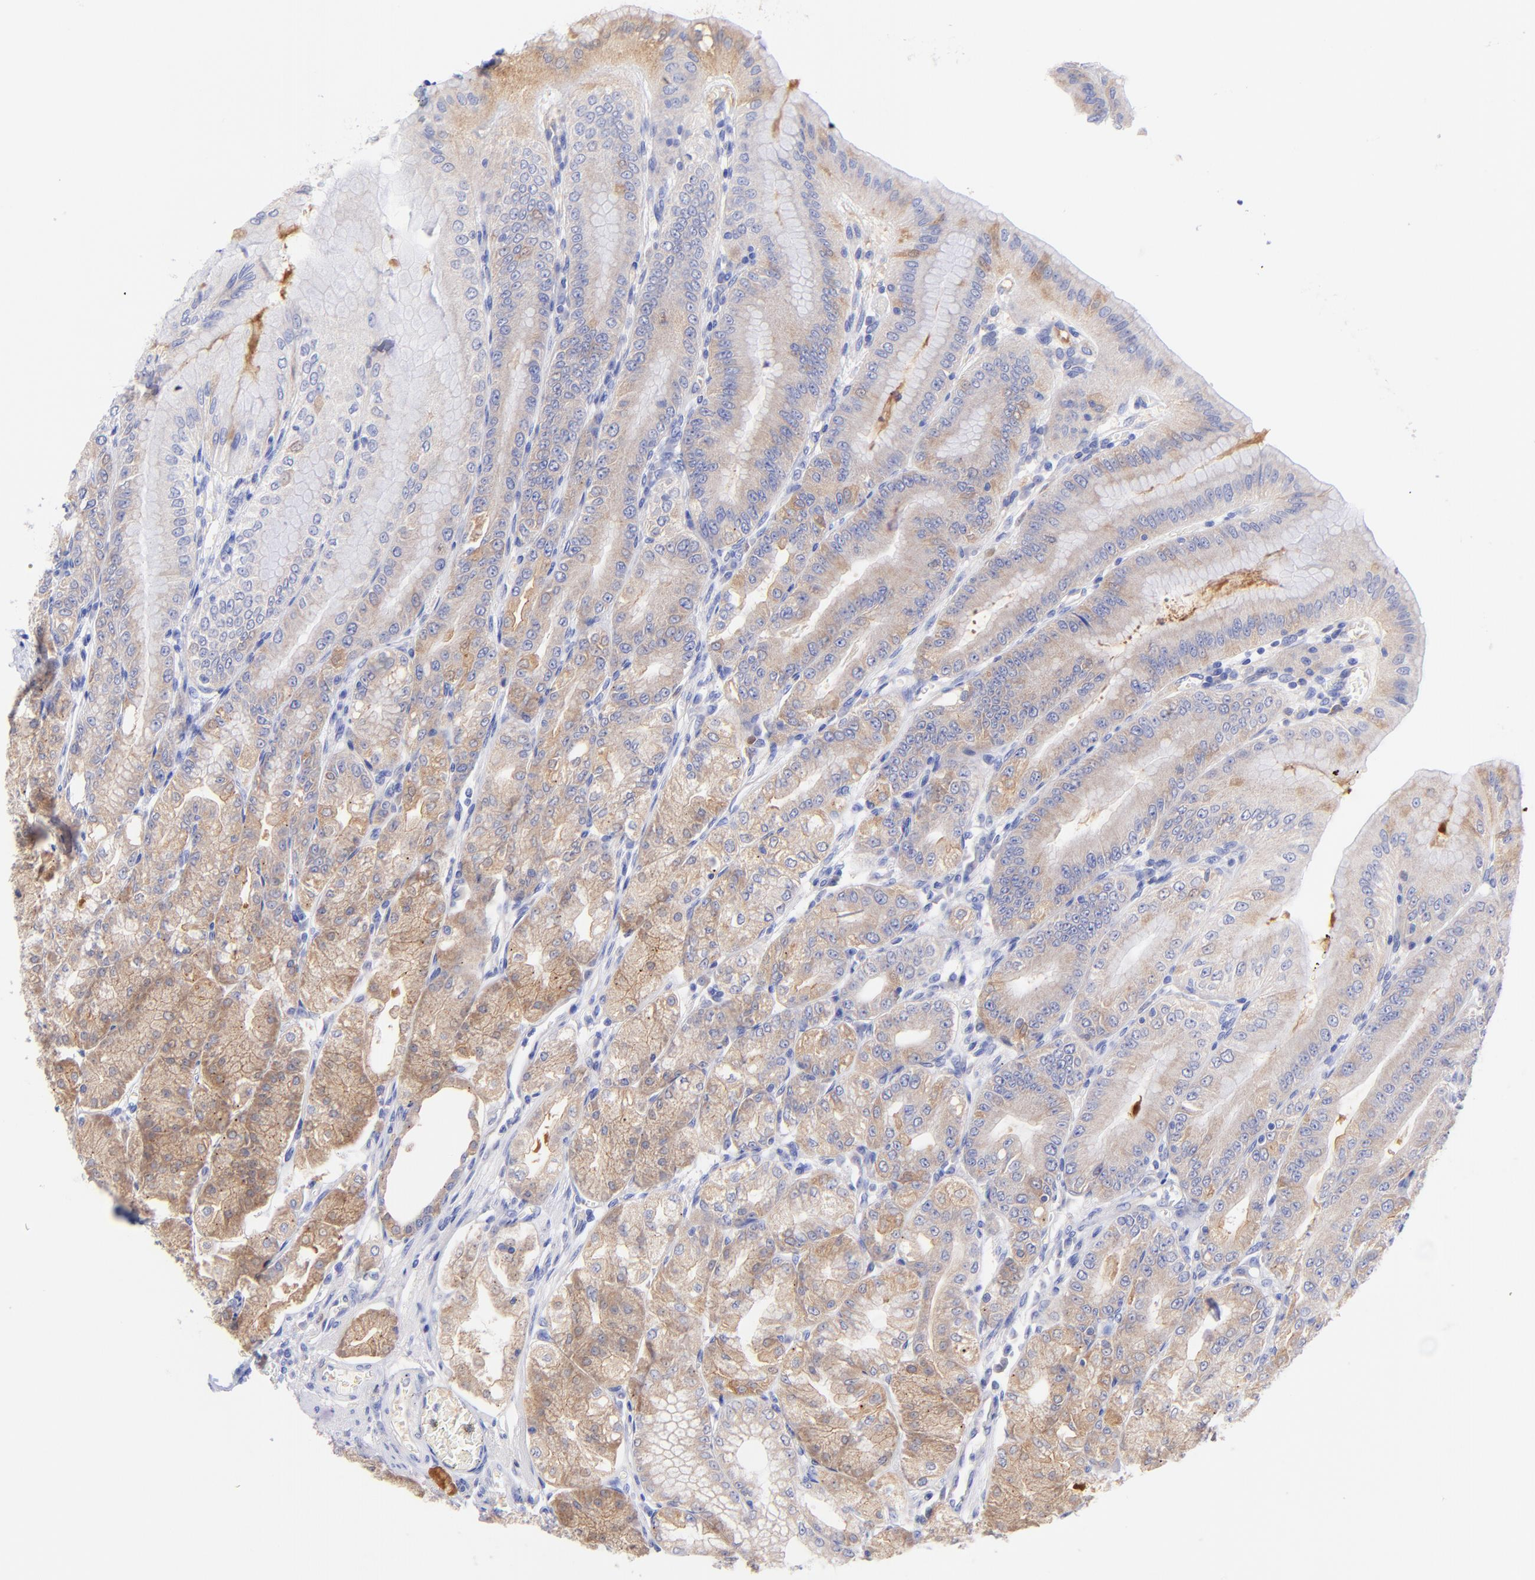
{"staining": {"intensity": "weak", "quantity": "25%-75%", "location": "cytoplasmic/membranous"}, "tissue": "stomach", "cell_type": "Glandular cells", "image_type": "normal", "snomed": [{"axis": "morphology", "description": "Normal tissue, NOS"}, {"axis": "topography", "description": "Stomach, lower"}], "caption": "Brown immunohistochemical staining in unremarkable stomach displays weak cytoplasmic/membranous positivity in about 25%-75% of glandular cells.", "gene": "GPHN", "patient": {"sex": "male", "age": 71}}